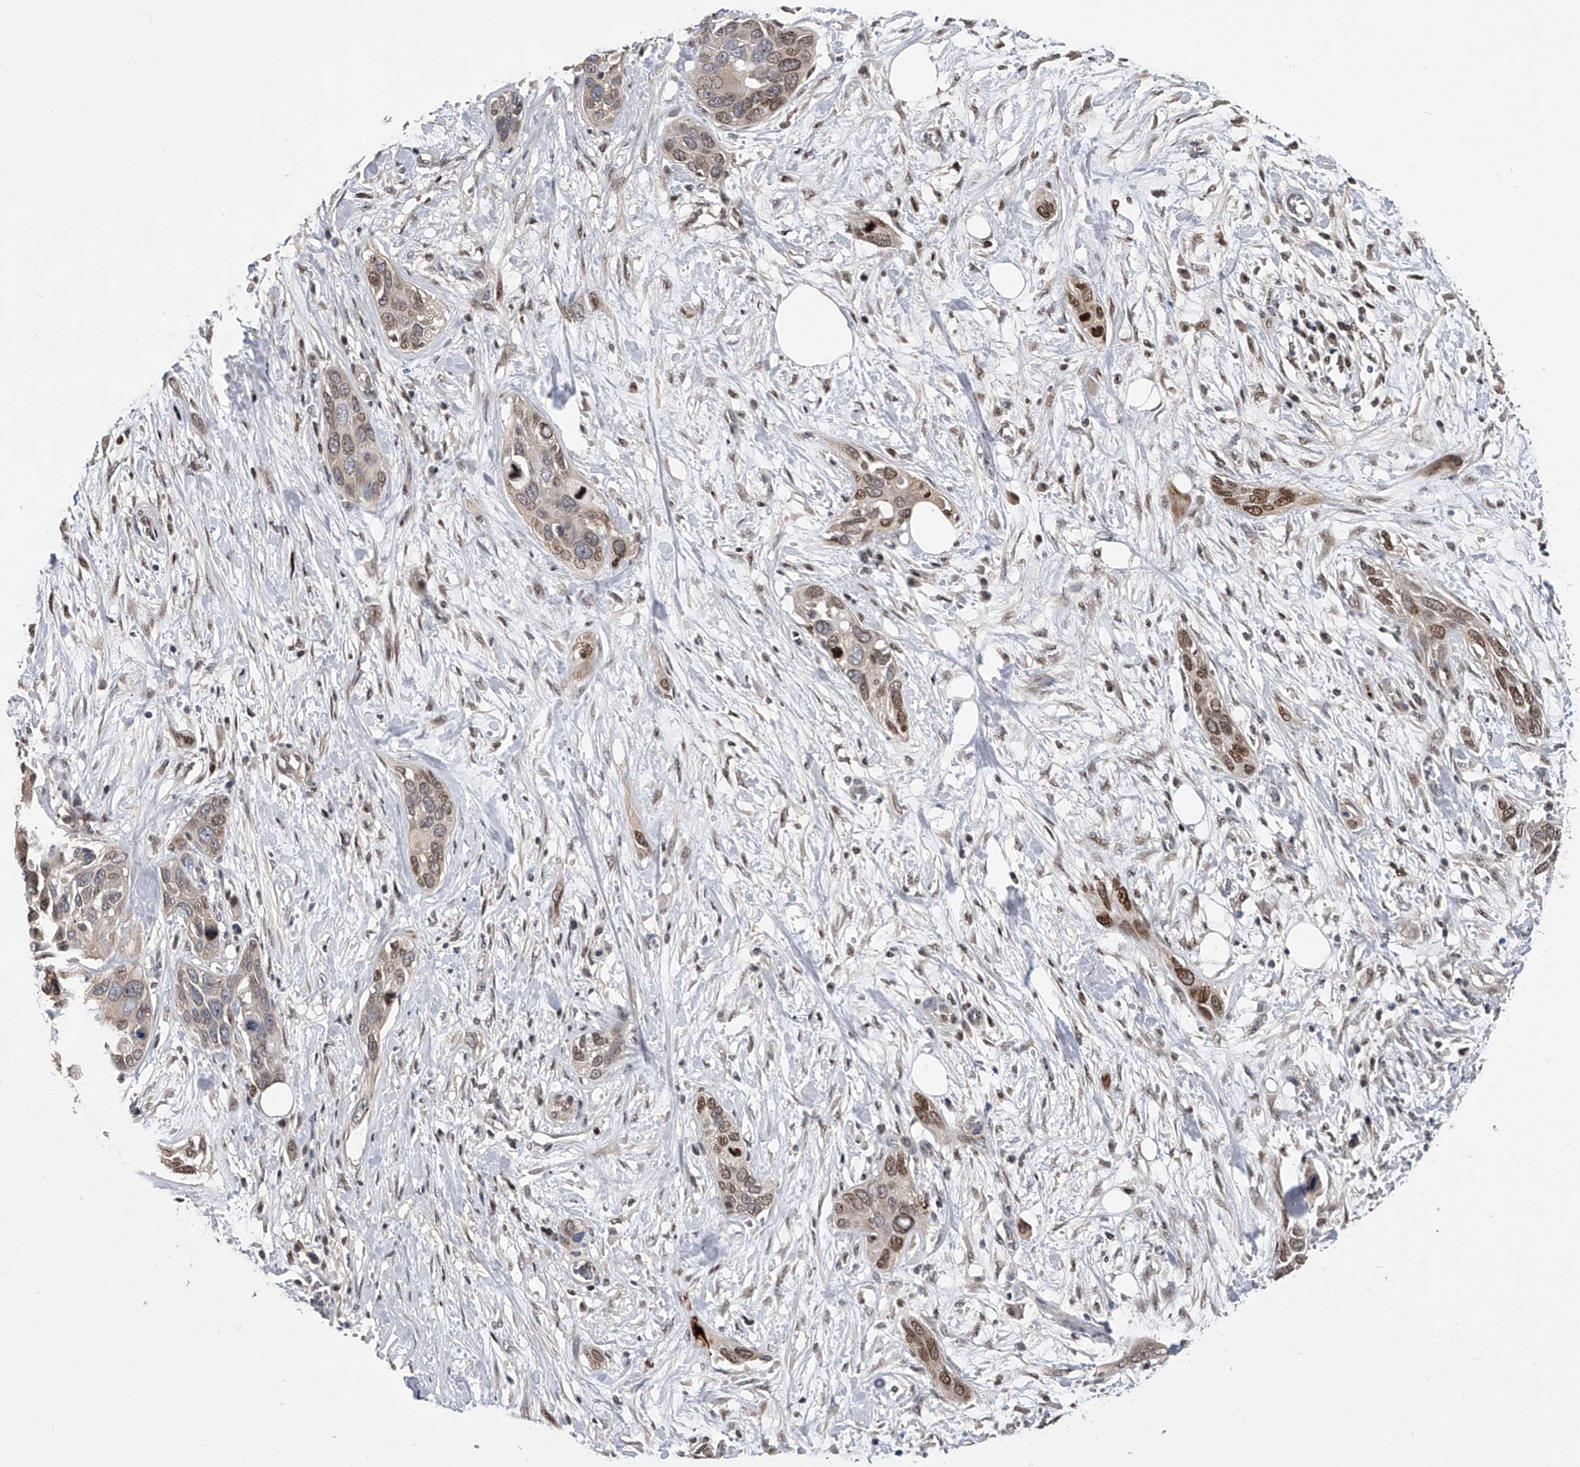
{"staining": {"intensity": "moderate", "quantity": "25%-75%", "location": "nuclear"}, "tissue": "pancreatic cancer", "cell_type": "Tumor cells", "image_type": "cancer", "snomed": [{"axis": "morphology", "description": "Adenocarcinoma, NOS"}, {"axis": "topography", "description": "Pancreas"}], "caption": "Immunohistochemistry micrograph of neoplastic tissue: human adenocarcinoma (pancreatic) stained using immunohistochemistry (IHC) exhibits medium levels of moderate protein expression localized specifically in the nuclear of tumor cells, appearing as a nuclear brown color.", "gene": "MDN1", "patient": {"sex": "female", "age": 60}}